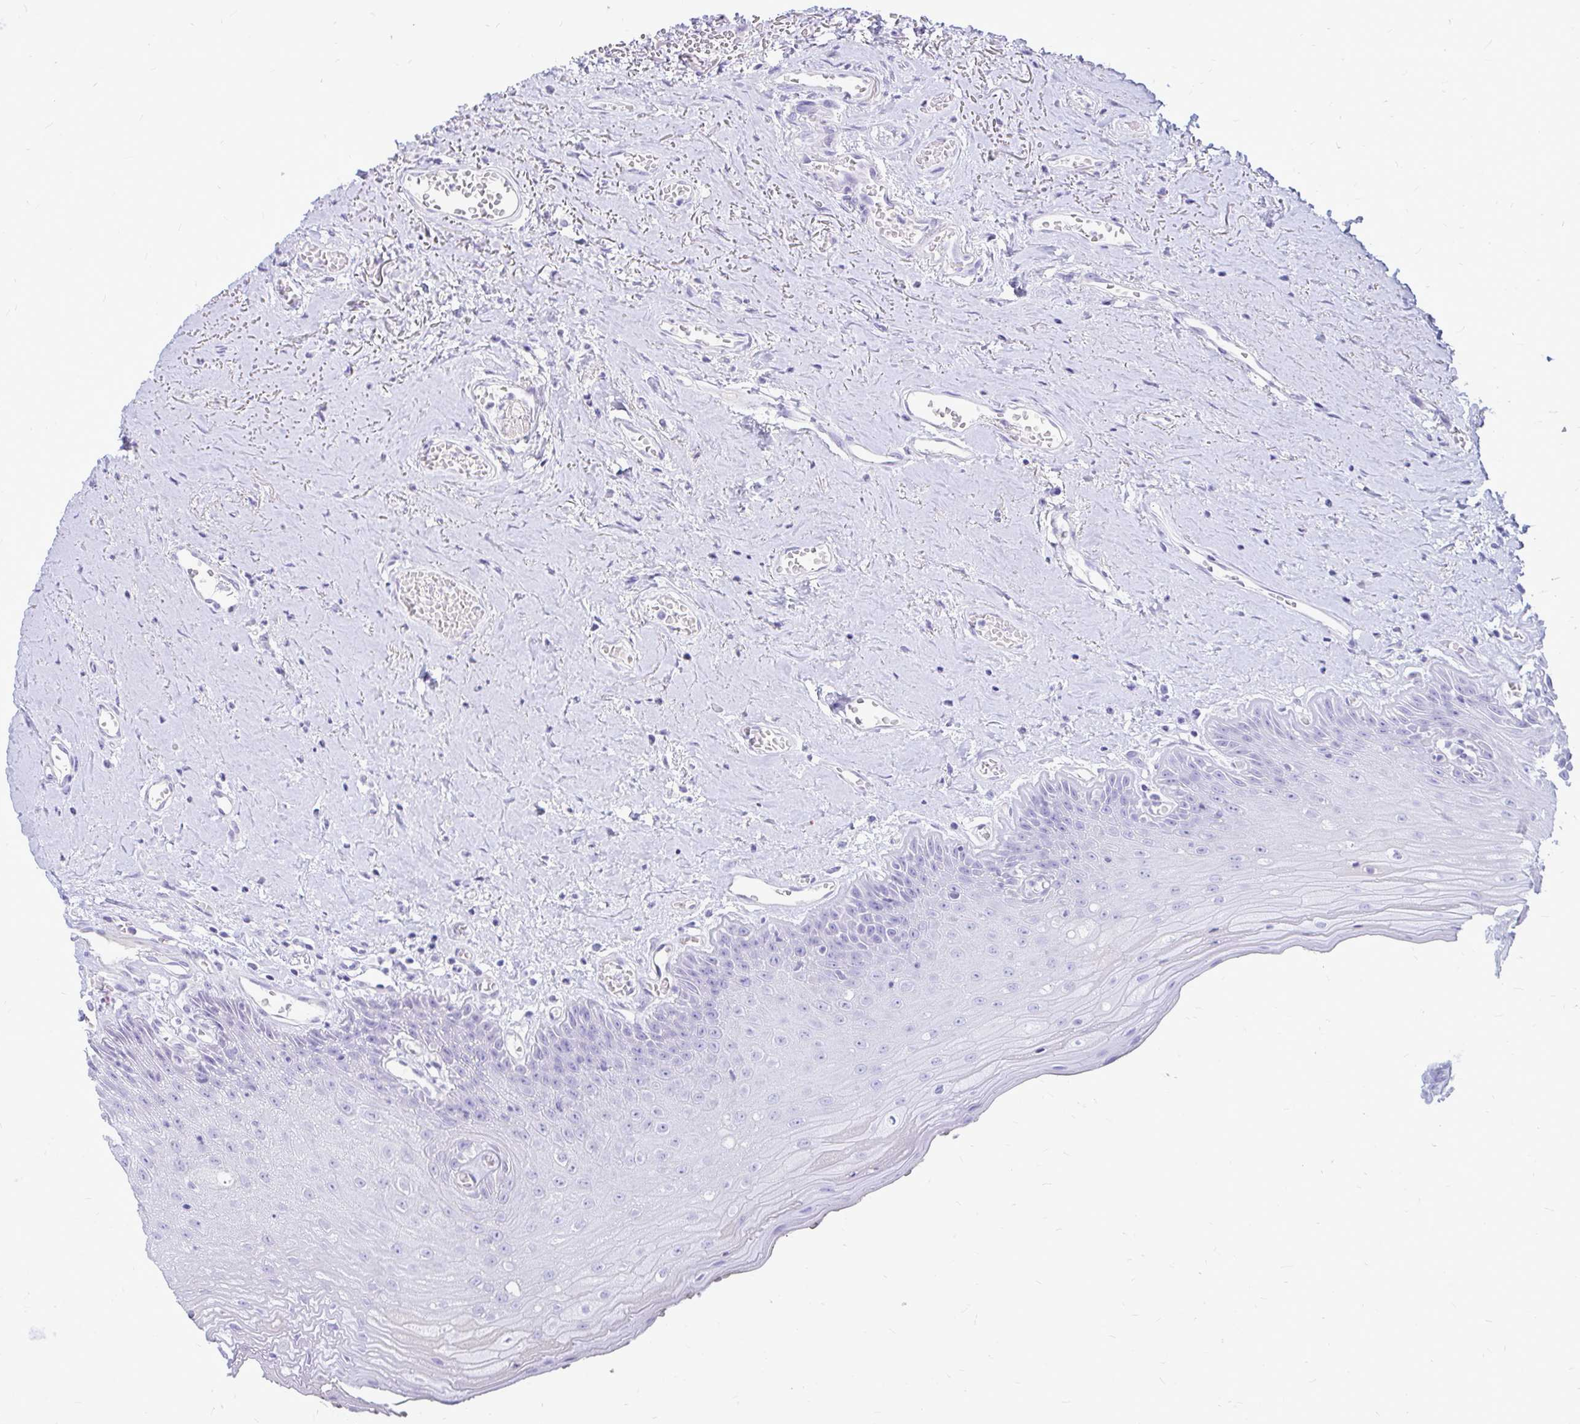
{"staining": {"intensity": "negative", "quantity": "none", "location": "none"}, "tissue": "oral mucosa", "cell_type": "Squamous epithelial cells", "image_type": "normal", "snomed": [{"axis": "morphology", "description": "Normal tissue, NOS"}, {"axis": "morphology", "description": "Squamous cell carcinoma, NOS"}, {"axis": "topography", "description": "Oral tissue"}, {"axis": "topography", "description": "Peripheral nerve tissue"}, {"axis": "topography", "description": "Head-Neck"}], "caption": "DAB (3,3'-diaminobenzidine) immunohistochemical staining of unremarkable human oral mucosa exhibits no significant expression in squamous epithelial cells.", "gene": "NANOGNB", "patient": {"sex": "female", "age": 59}}